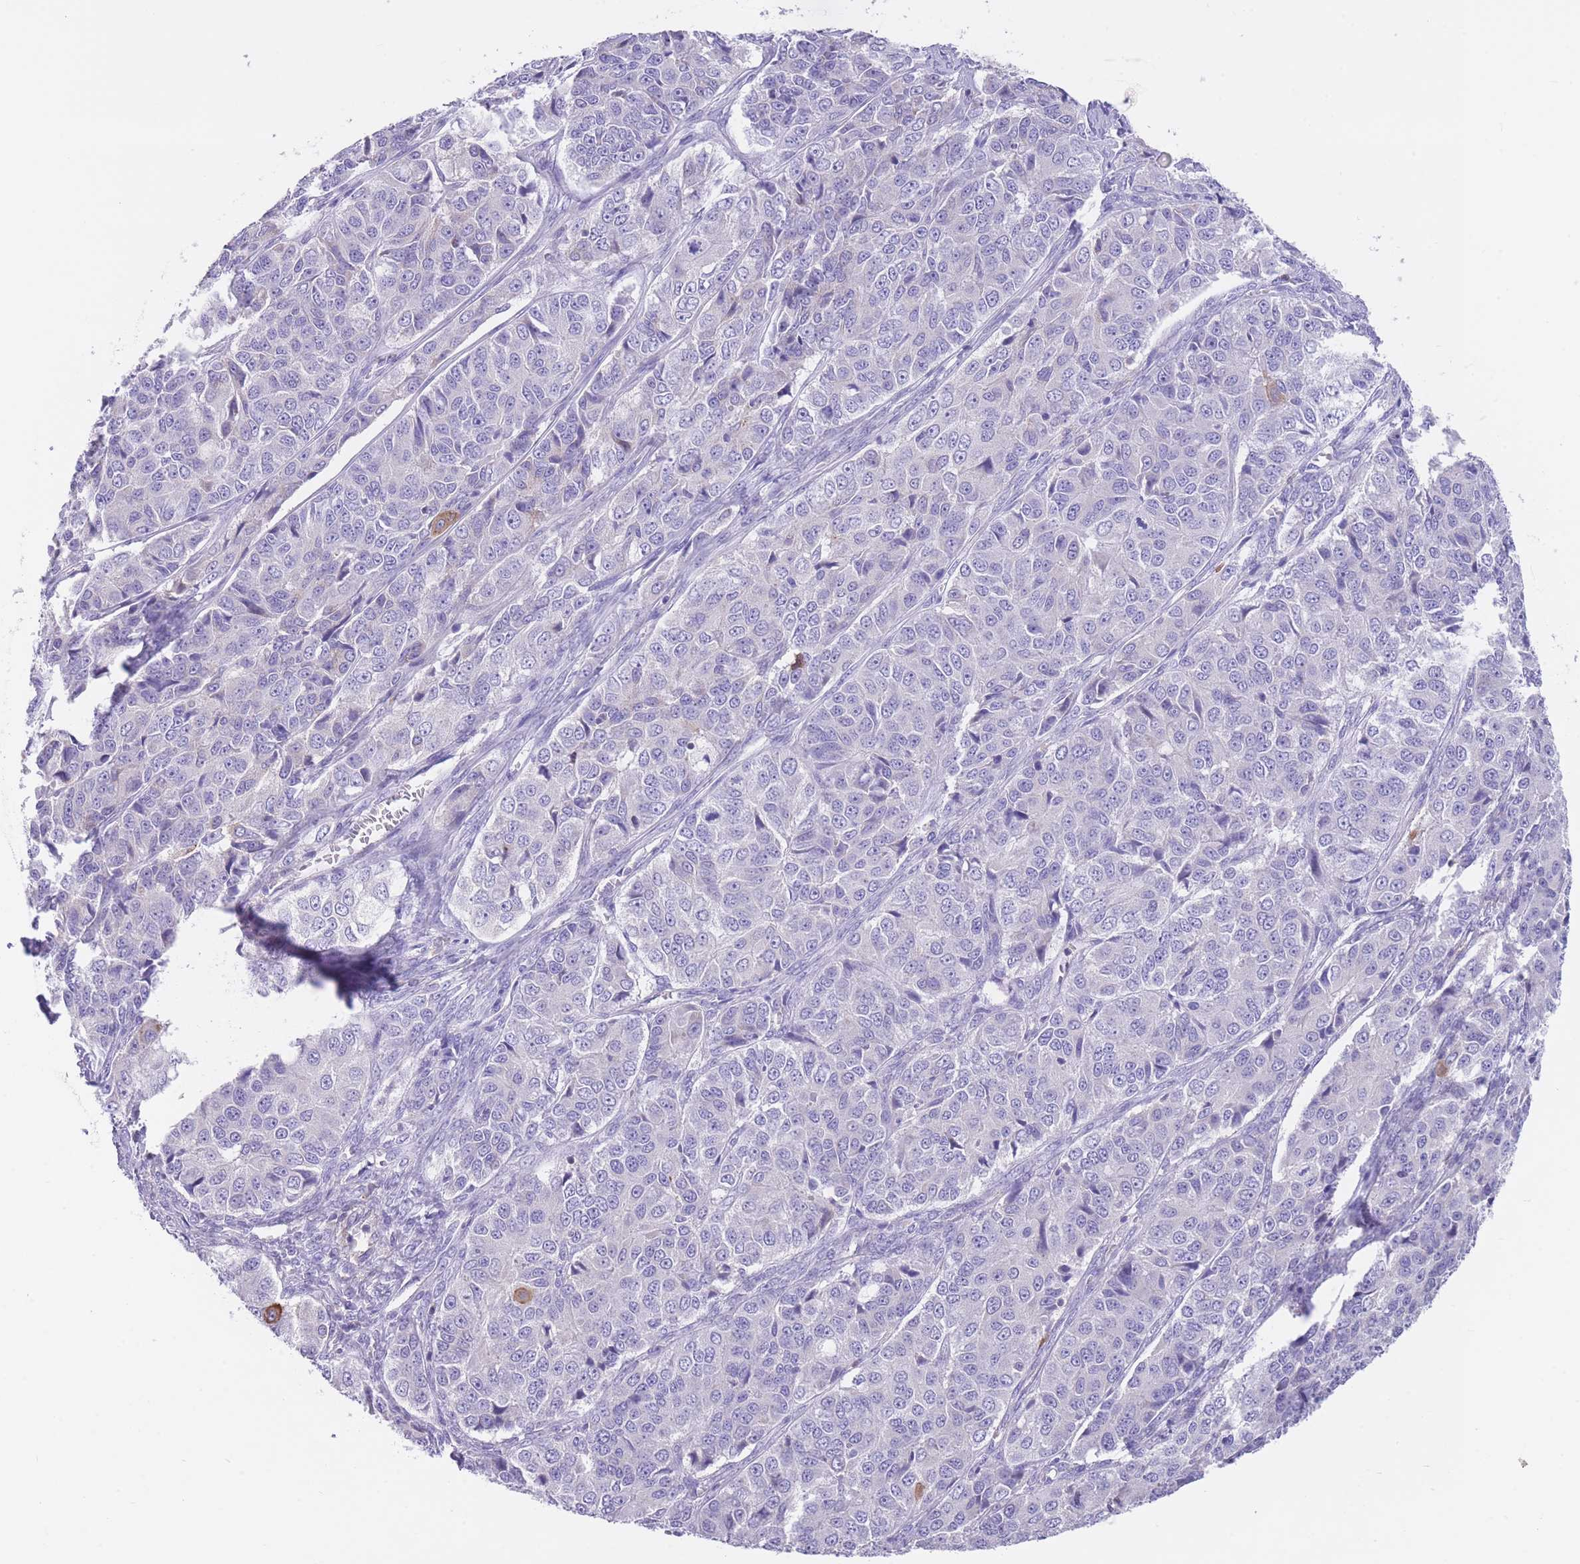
{"staining": {"intensity": "weak", "quantity": "<25%", "location": "cytoplasmic/membranous"}, "tissue": "ovarian cancer", "cell_type": "Tumor cells", "image_type": "cancer", "snomed": [{"axis": "morphology", "description": "Carcinoma, endometroid"}, {"axis": "topography", "description": "Ovary"}], "caption": "Immunohistochemical staining of human ovarian cancer (endometroid carcinoma) exhibits no significant staining in tumor cells.", "gene": "LDB3", "patient": {"sex": "female", "age": 51}}